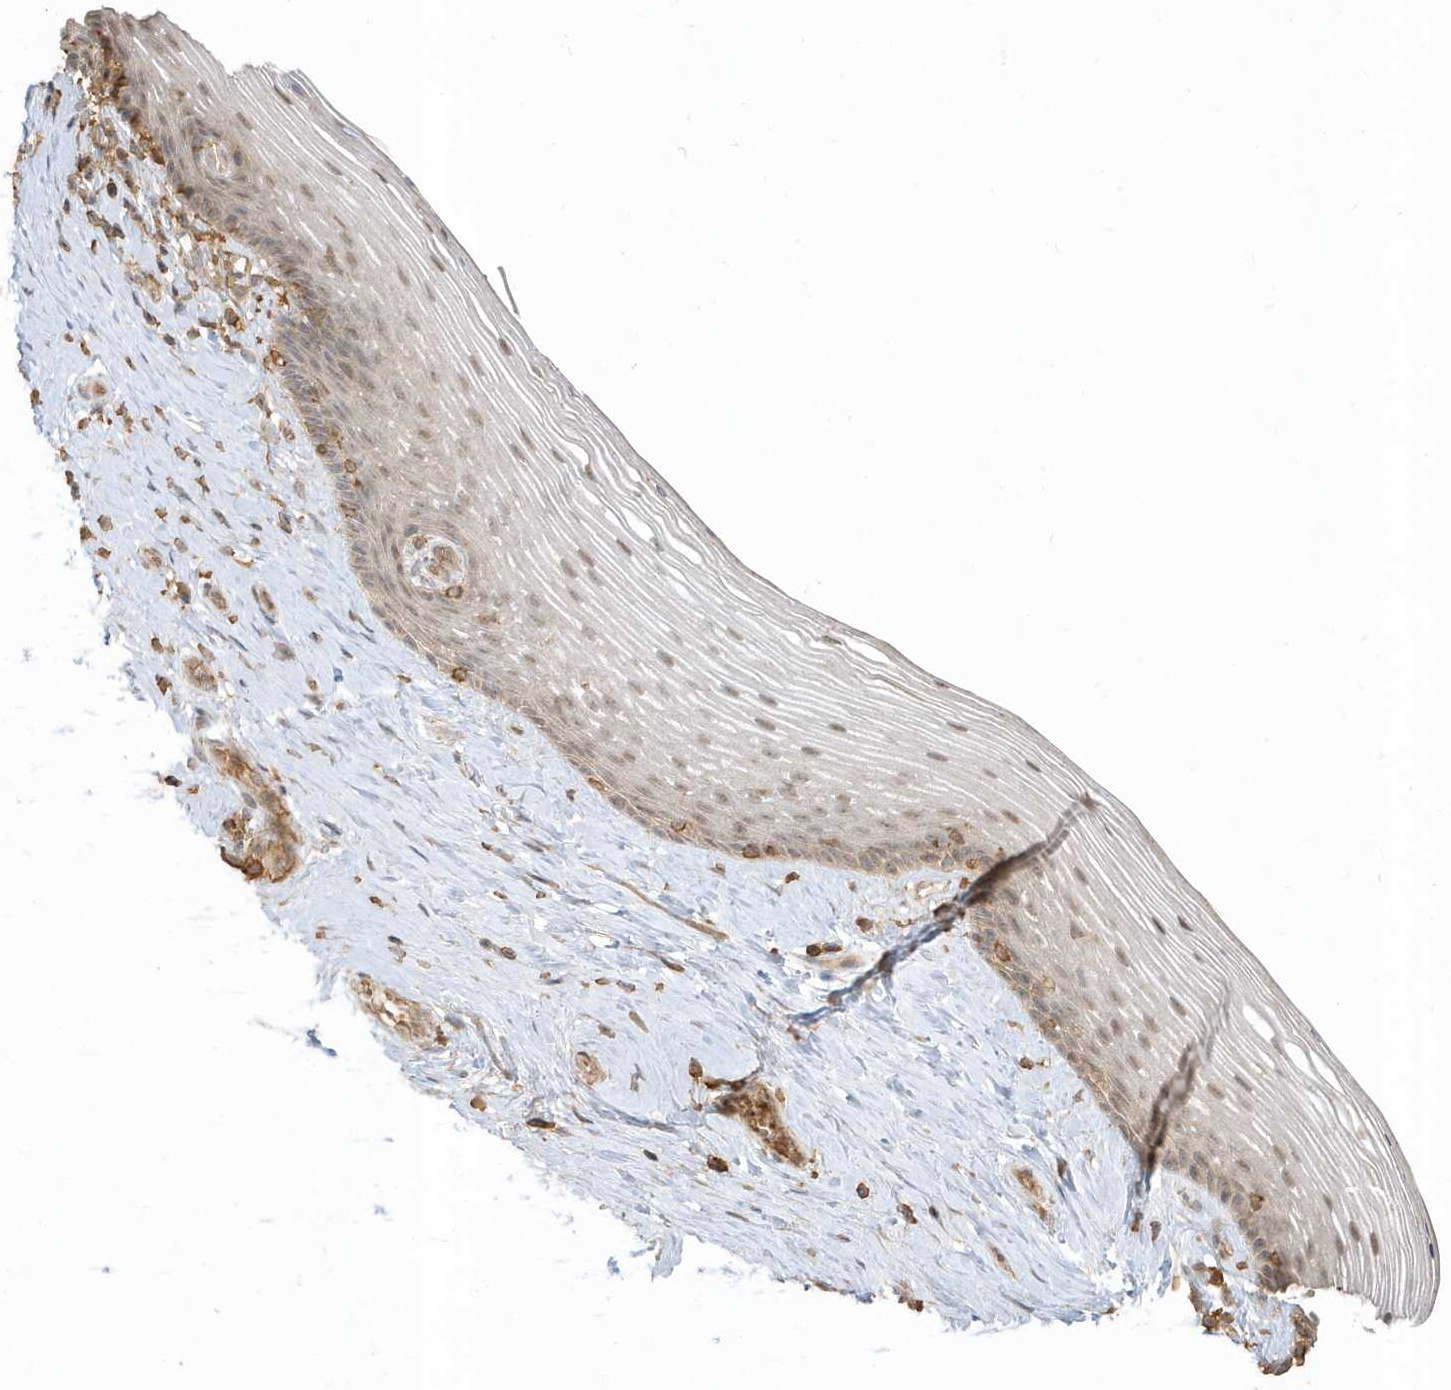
{"staining": {"intensity": "weak", "quantity": "25%-75%", "location": "cytoplasmic/membranous,nuclear"}, "tissue": "vagina", "cell_type": "Squamous epithelial cells", "image_type": "normal", "snomed": [{"axis": "morphology", "description": "Normal tissue, NOS"}, {"axis": "topography", "description": "Vagina"}], "caption": "Immunohistochemistry (IHC) histopathology image of normal vagina: human vagina stained using IHC exhibits low levels of weak protein expression localized specifically in the cytoplasmic/membranous,nuclear of squamous epithelial cells, appearing as a cytoplasmic/membranous,nuclear brown color.", "gene": "ZBTB8A", "patient": {"sex": "female", "age": 46}}